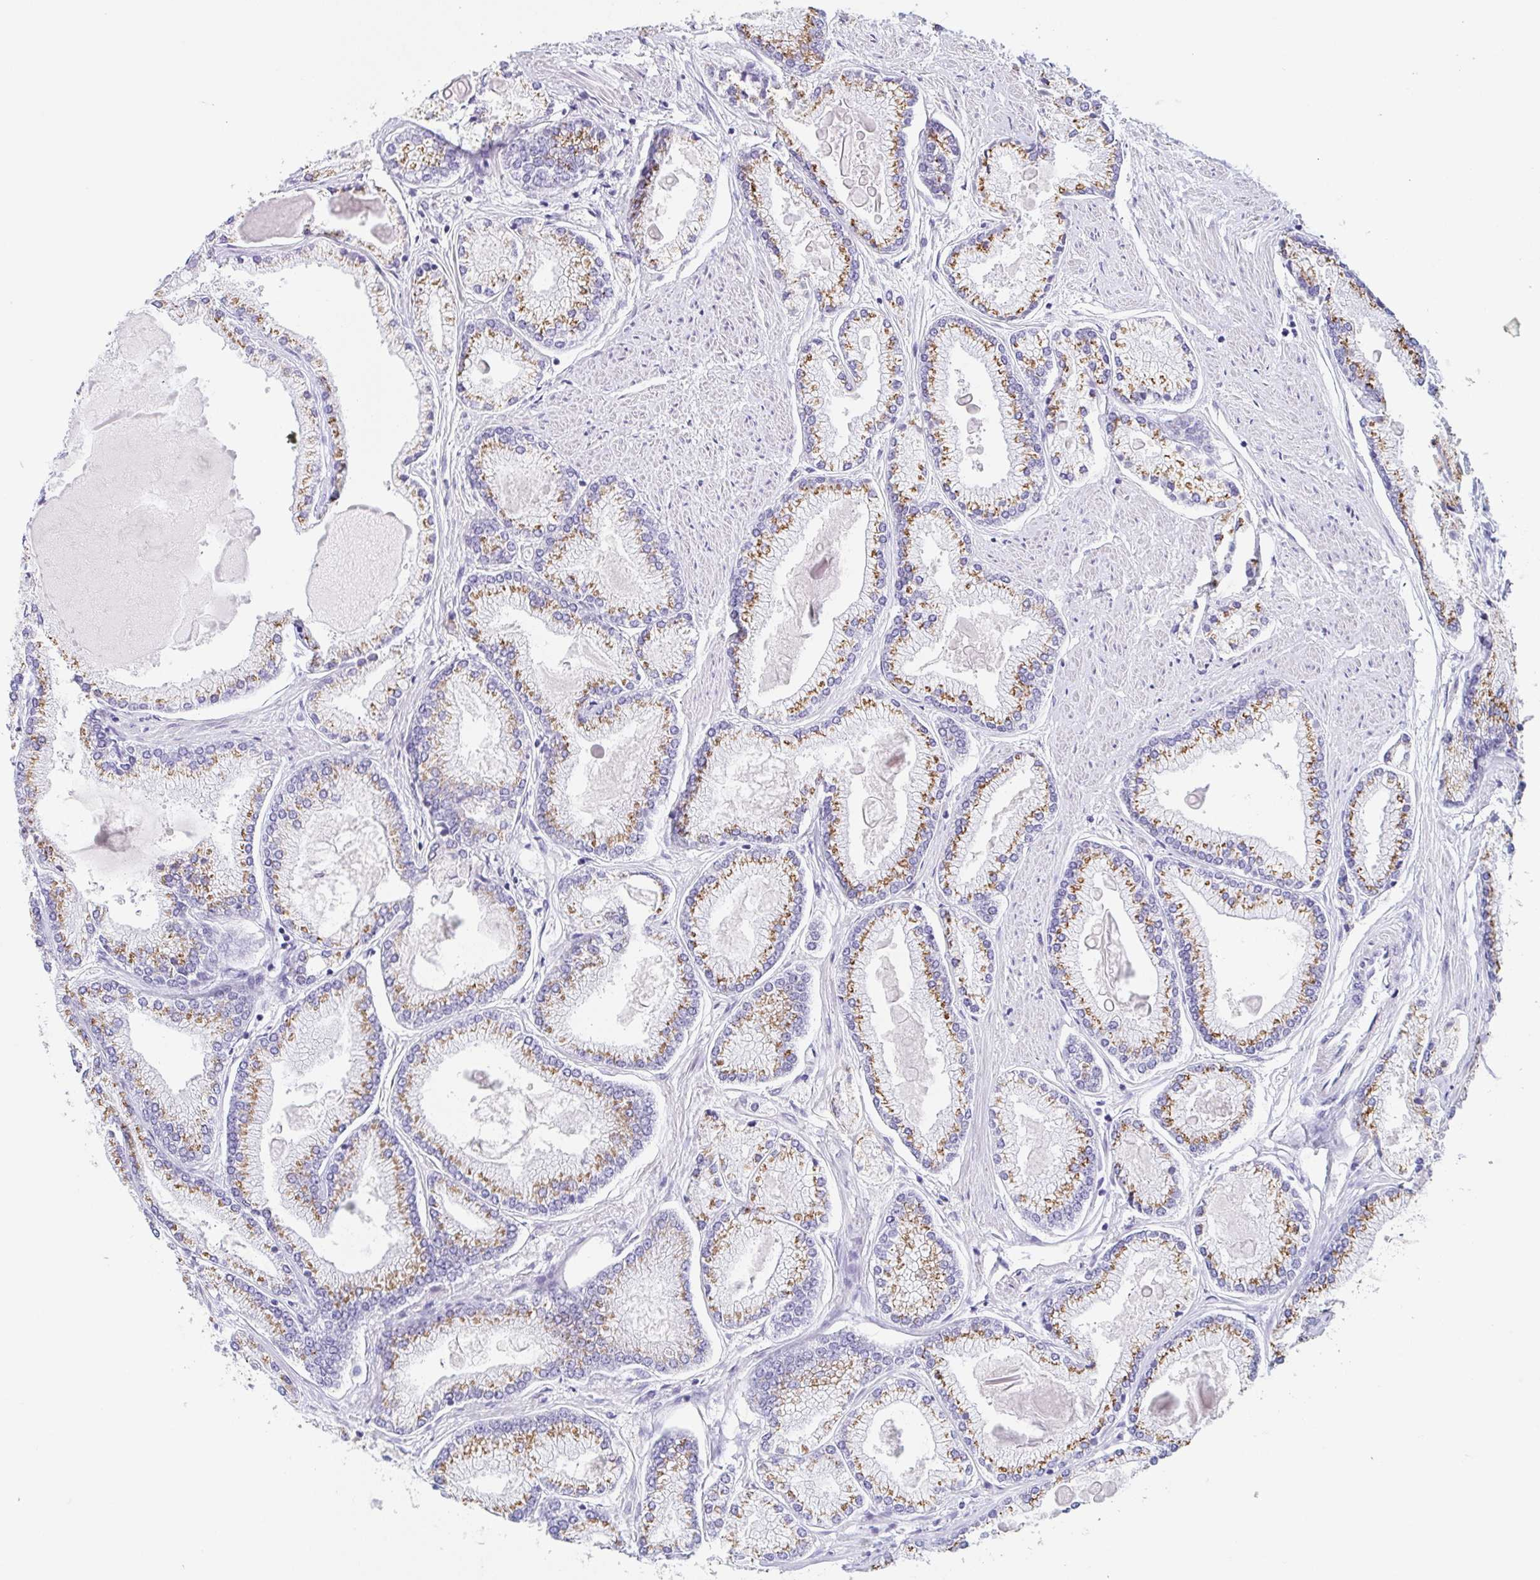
{"staining": {"intensity": "moderate", "quantity": ">75%", "location": "cytoplasmic/membranous"}, "tissue": "prostate cancer", "cell_type": "Tumor cells", "image_type": "cancer", "snomed": [{"axis": "morphology", "description": "Adenocarcinoma, High grade"}, {"axis": "topography", "description": "Prostate"}], "caption": "This is an image of IHC staining of adenocarcinoma (high-grade) (prostate), which shows moderate positivity in the cytoplasmic/membranous of tumor cells.", "gene": "LDLRAD1", "patient": {"sex": "male", "age": 68}}